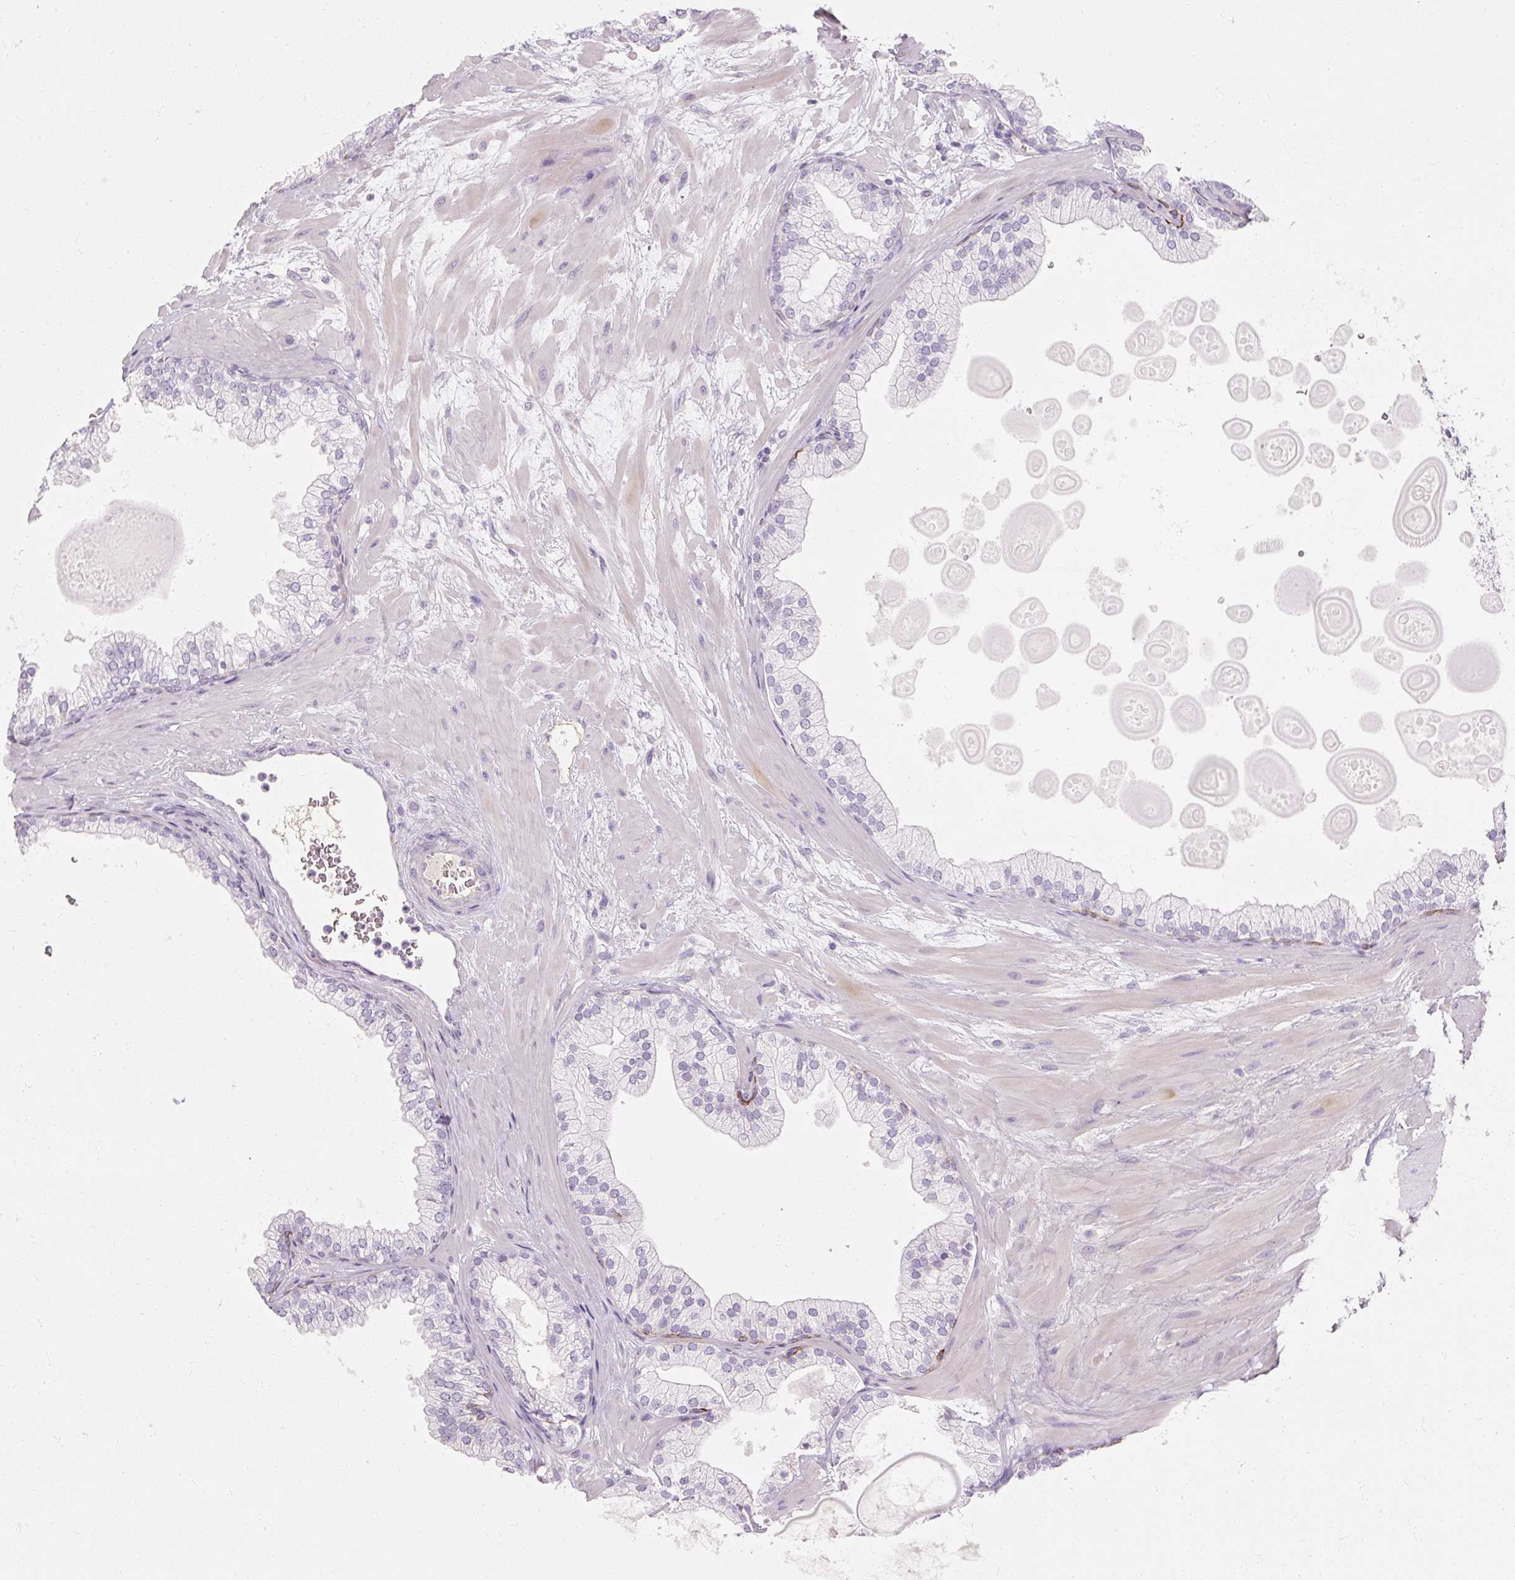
{"staining": {"intensity": "strong", "quantity": "<25%", "location": "cytoplasmic/membranous"}, "tissue": "prostate", "cell_type": "Glandular cells", "image_type": "normal", "snomed": [{"axis": "morphology", "description": "Normal tissue, NOS"}, {"axis": "topography", "description": "Prostate"}, {"axis": "topography", "description": "Peripheral nerve tissue"}], "caption": "Immunohistochemistry histopathology image of benign prostate stained for a protein (brown), which displays medium levels of strong cytoplasmic/membranous expression in about <25% of glandular cells.", "gene": "NFE2L3", "patient": {"sex": "male", "age": 61}}